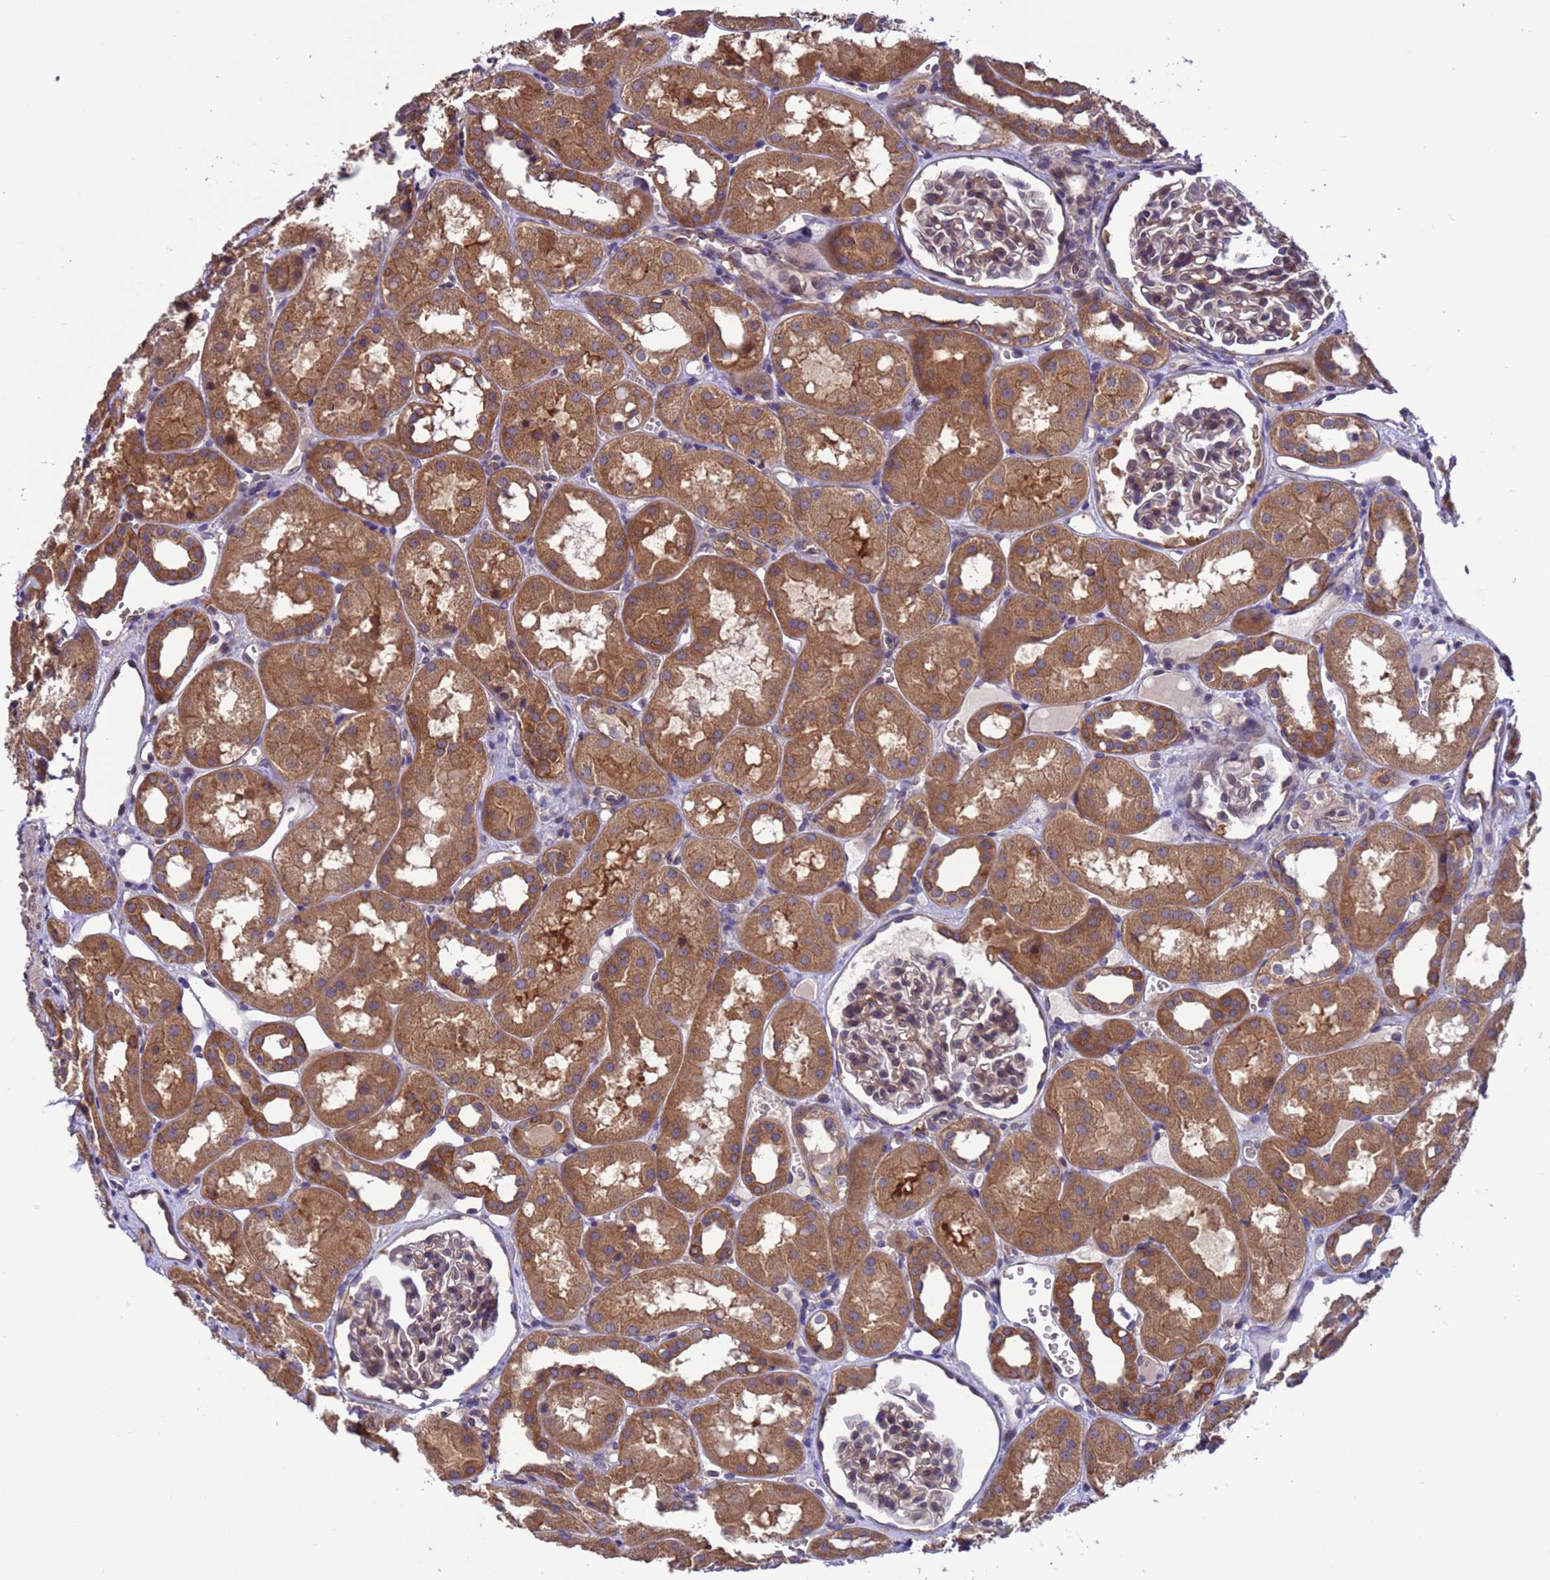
{"staining": {"intensity": "moderate", "quantity": "25%-75%", "location": "cytoplasmic/membranous"}, "tissue": "kidney", "cell_type": "Cells in glomeruli", "image_type": "normal", "snomed": [{"axis": "morphology", "description": "Normal tissue, NOS"}, {"axis": "topography", "description": "Kidney"}], "caption": "Immunohistochemistry (IHC) of normal human kidney demonstrates medium levels of moderate cytoplasmic/membranous positivity in approximately 25%-75% of cells in glomeruli. Immunohistochemistry stains the protein of interest in brown and the nuclei are stained blue.", "gene": "ARHGAP12", "patient": {"sex": "male", "age": 16}}